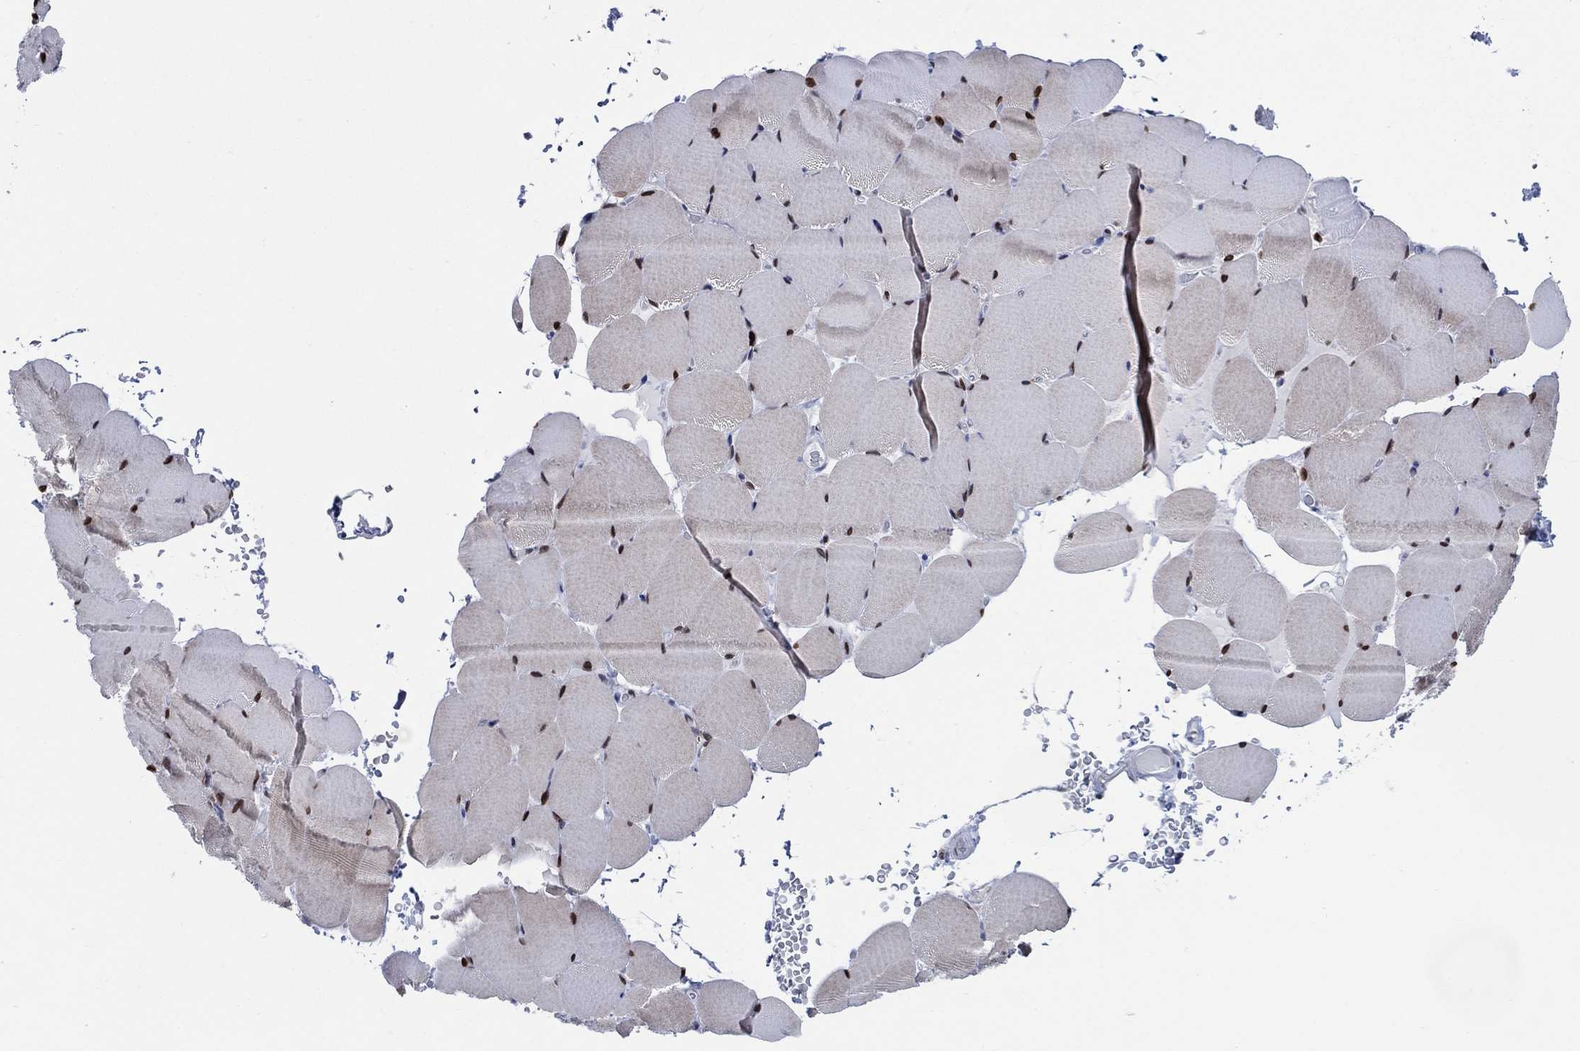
{"staining": {"intensity": "strong", "quantity": "25%-75%", "location": "nuclear"}, "tissue": "skeletal muscle", "cell_type": "Myocytes", "image_type": "normal", "snomed": [{"axis": "morphology", "description": "Normal tissue, NOS"}, {"axis": "topography", "description": "Skeletal muscle"}], "caption": "Skeletal muscle stained with IHC reveals strong nuclear expression in approximately 25%-75% of myocytes.", "gene": "HMGA1", "patient": {"sex": "female", "age": 37}}